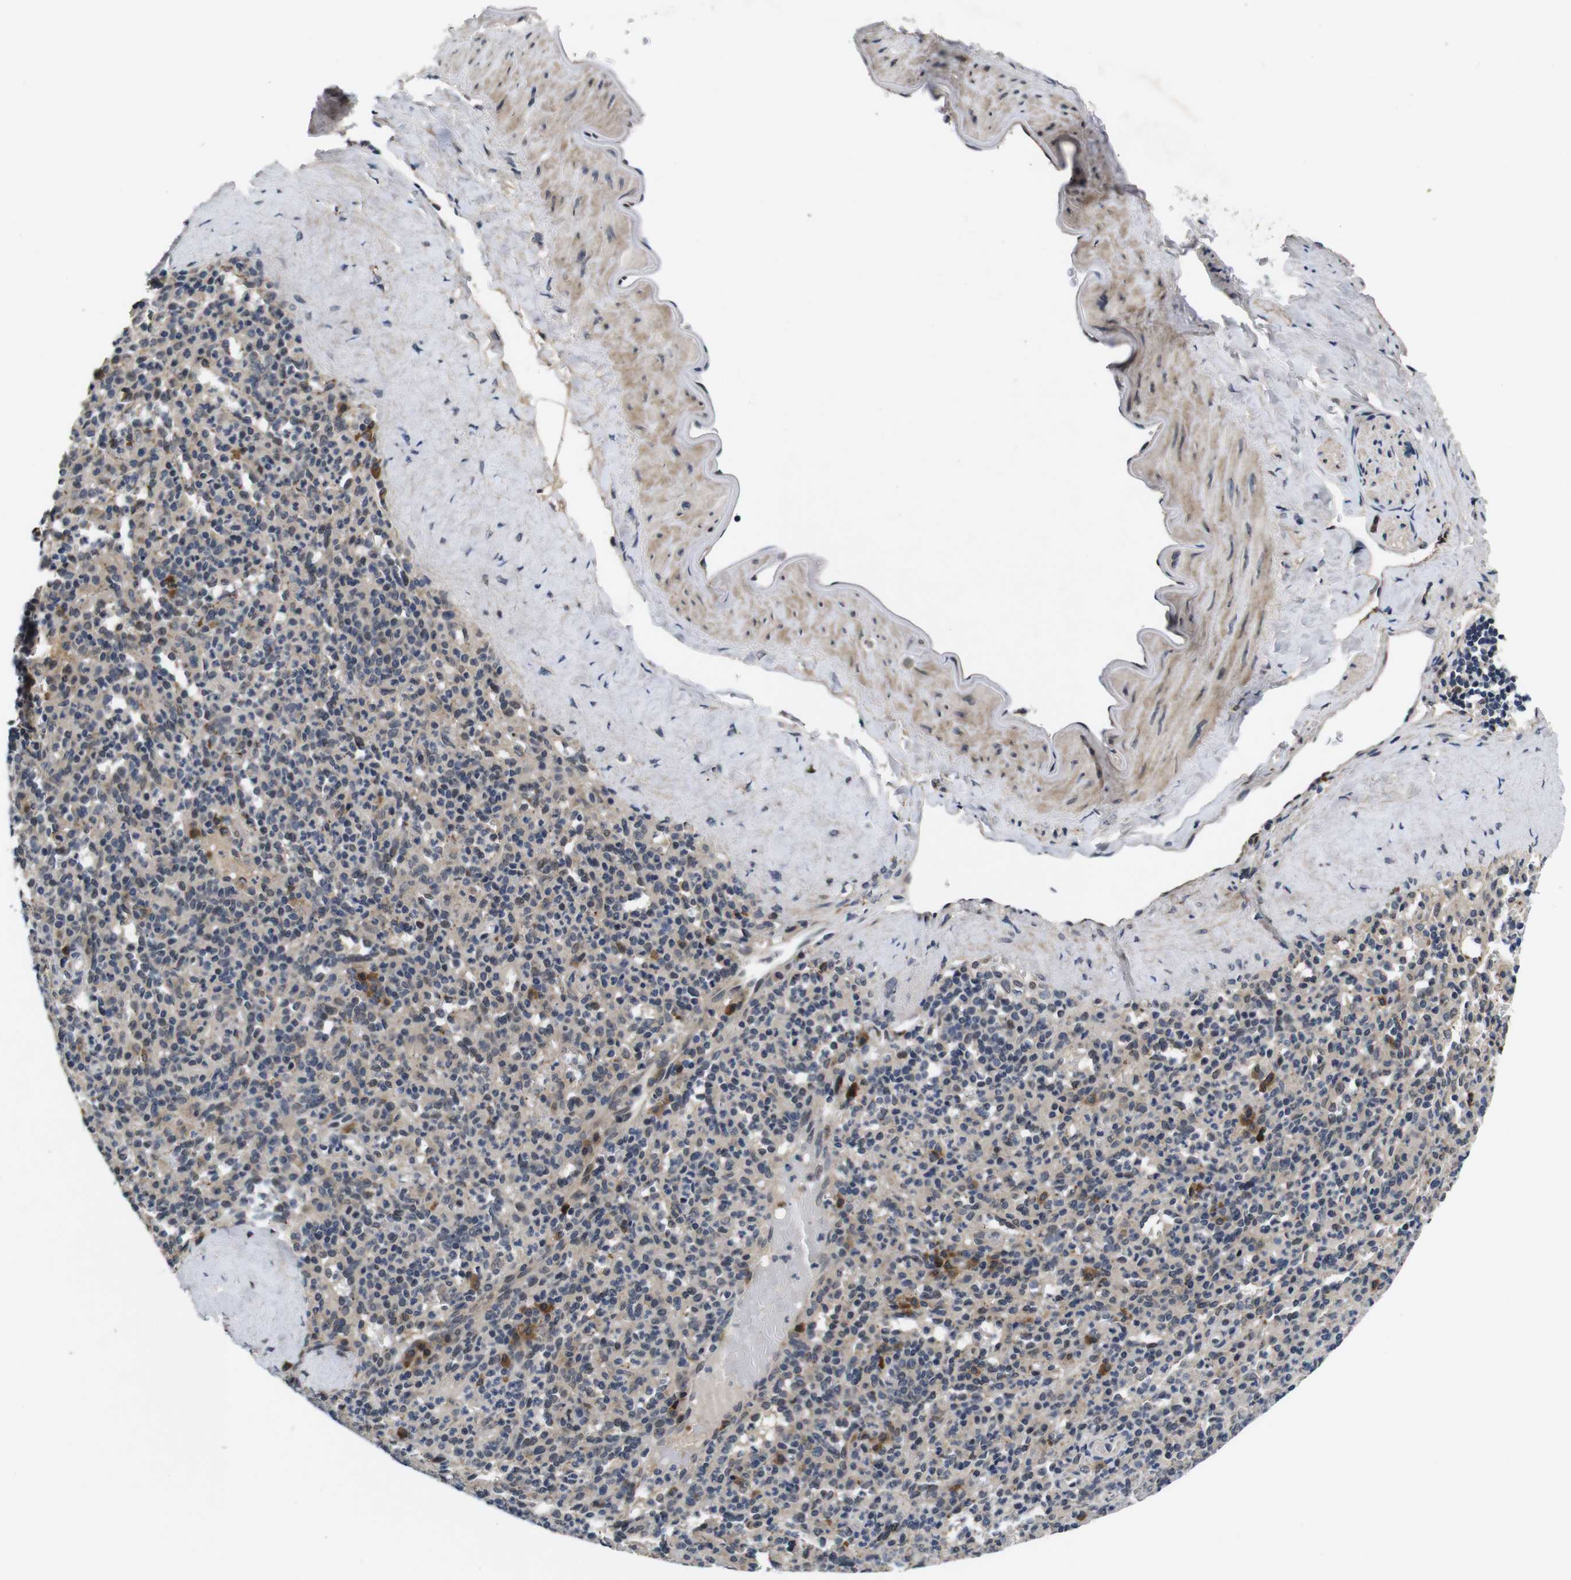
{"staining": {"intensity": "moderate", "quantity": "<25%", "location": "cytoplasmic/membranous"}, "tissue": "spleen", "cell_type": "Cells in red pulp", "image_type": "normal", "snomed": [{"axis": "morphology", "description": "Normal tissue, NOS"}, {"axis": "topography", "description": "Spleen"}], "caption": "A high-resolution image shows immunohistochemistry staining of unremarkable spleen, which reveals moderate cytoplasmic/membranous expression in about <25% of cells in red pulp.", "gene": "ZBTB46", "patient": {"sex": "male", "age": 36}}